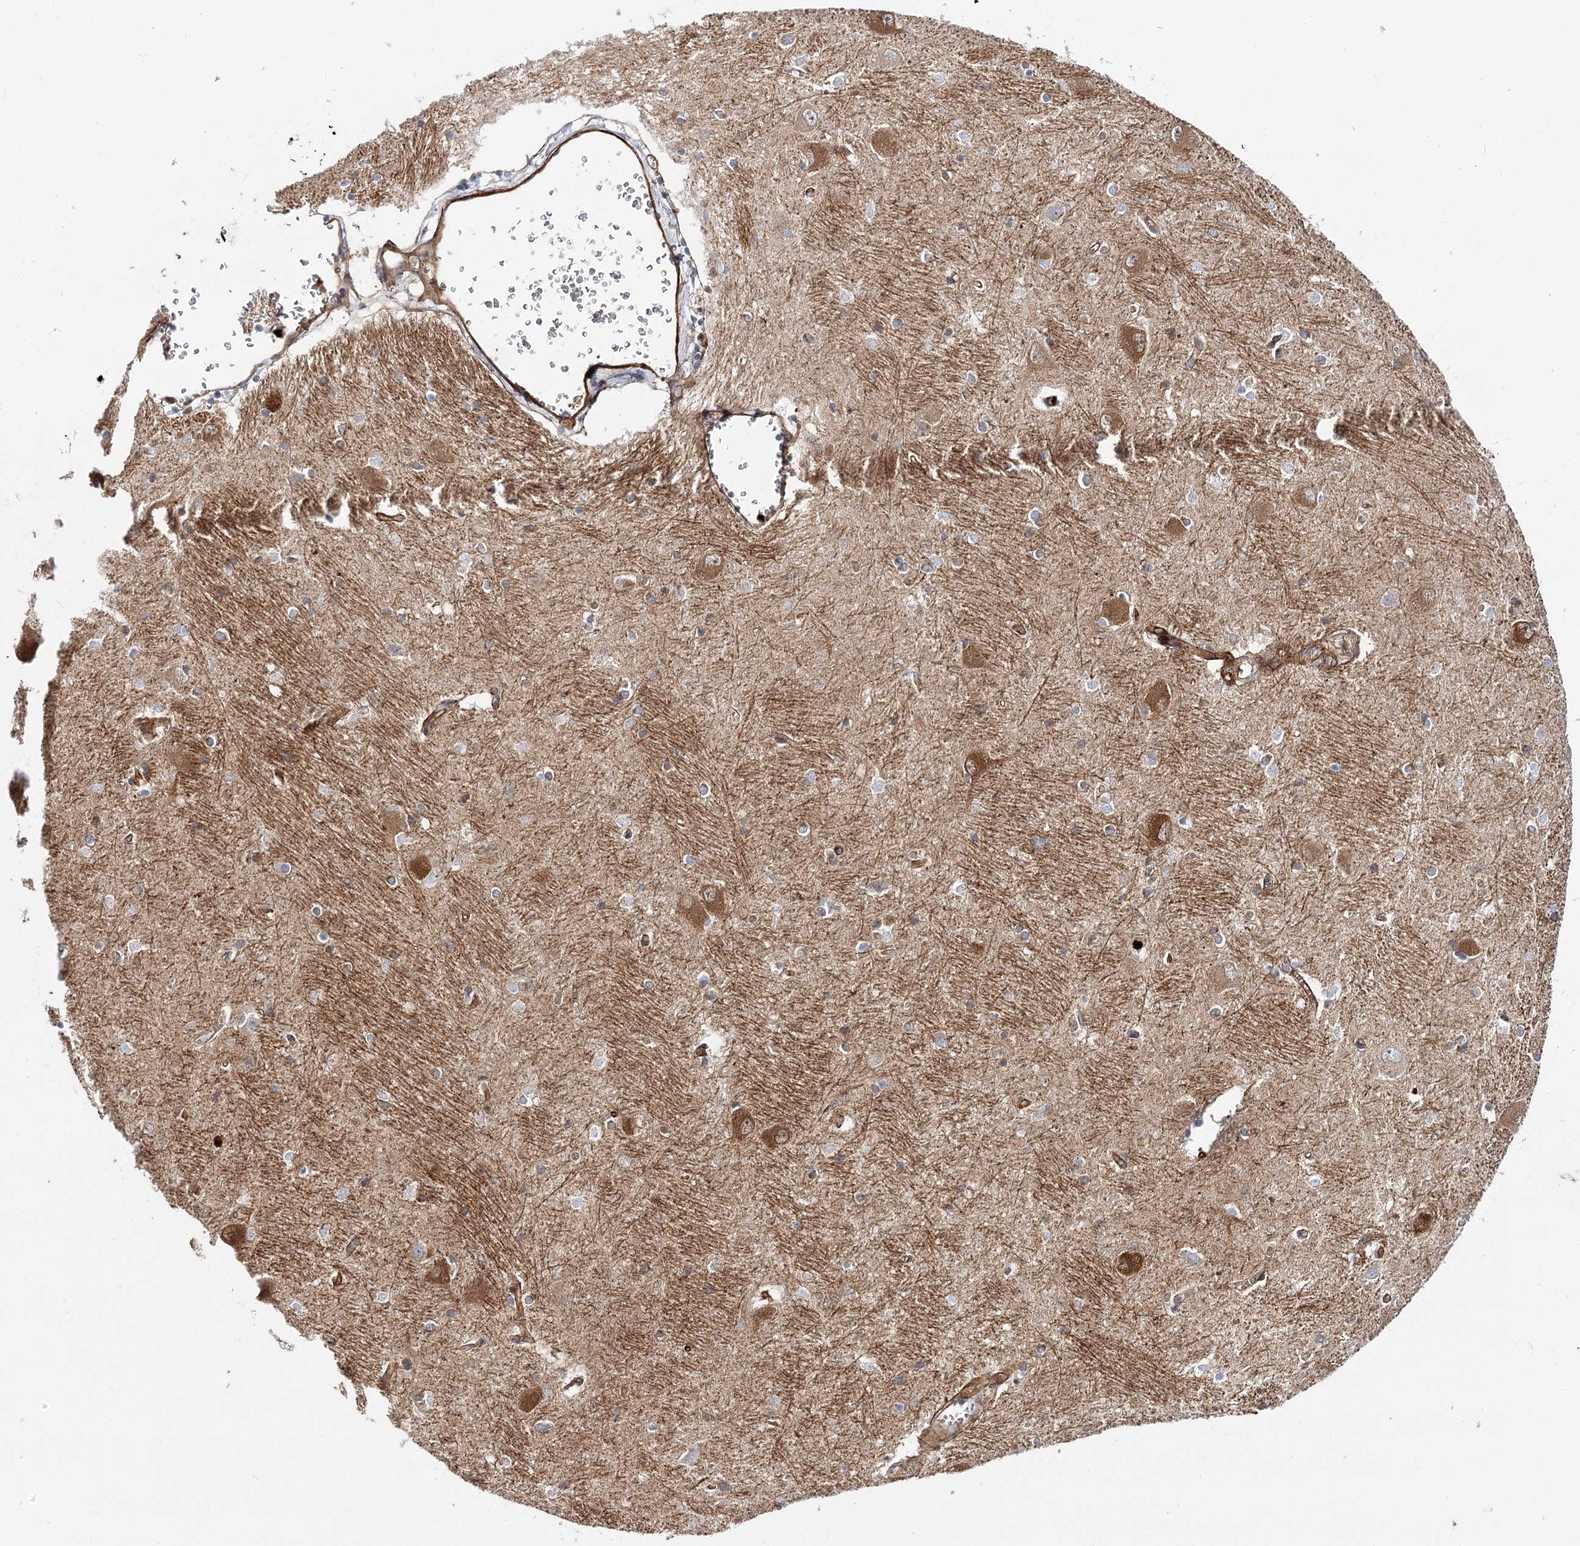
{"staining": {"intensity": "negative", "quantity": "none", "location": "none"}, "tissue": "caudate", "cell_type": "Glial cells", "image_type": "normal", "snomed": [{"axis": "morphology", "description": "Normal tissue, NOS"}, {"axis": "topography", "description": "Lateral ventricle wall"}], "caption": "Immunohistochemistry micrograph of unremarkable caudate stained for a protein (brown), which exhibits no expression in glial cells.", "gene": "C11orf52", "patient": {"sex": "male", "age": 37}}